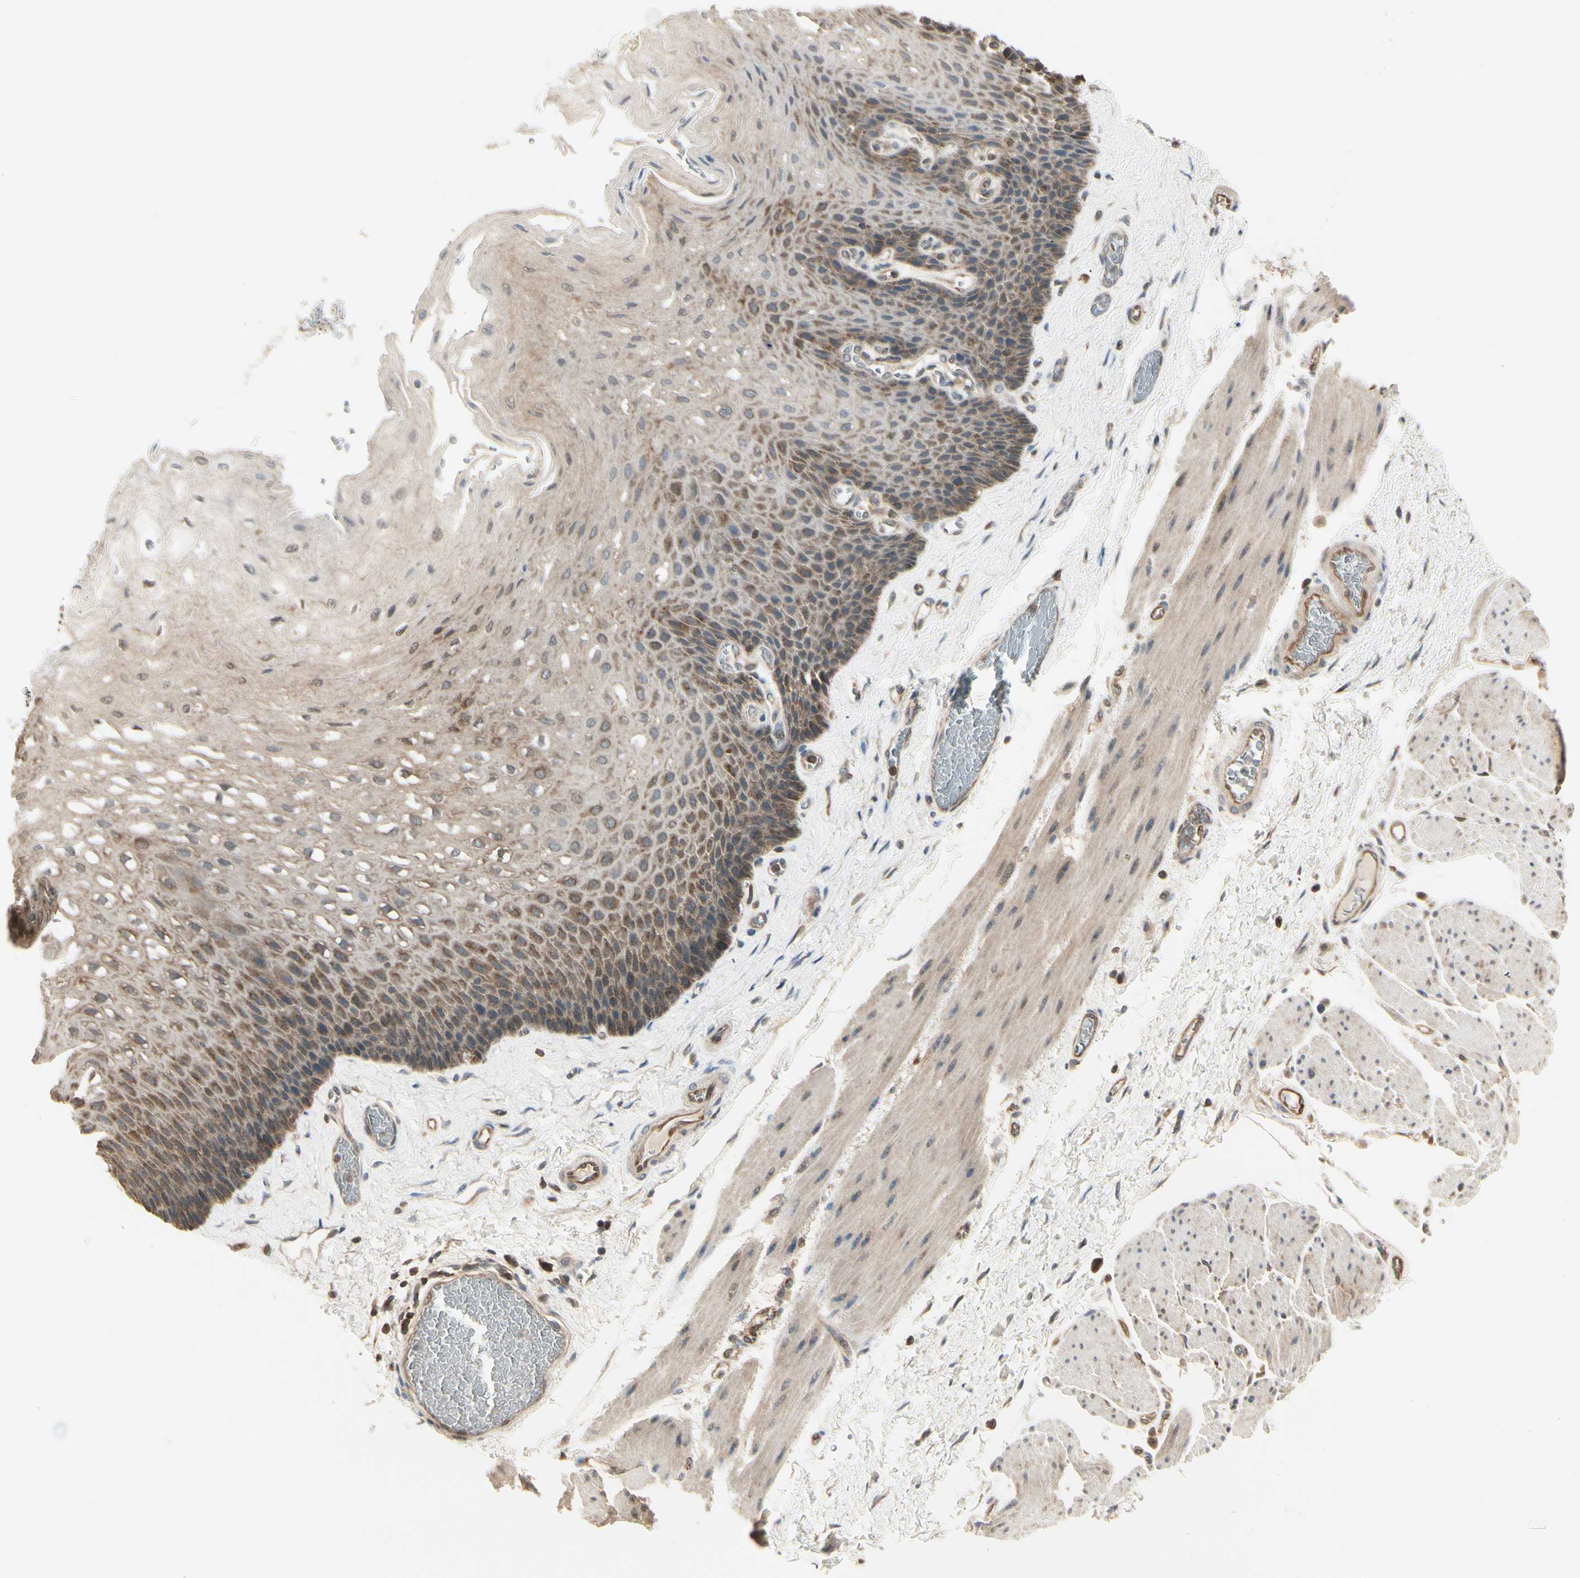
{"staining": {"intensity": "strong", "quantity": ">75%", "location": "cytoplasmic/membranous"}, "tissue": "esophagus", "cell_type": "Squamous epithelial cells", "image_type": "normal", "snomed": [{"axis": "morphology", "description": "Normal tissue, NOS"}, {"axis": "topography", "description": "Esophagus"}], "caption": "A high amount of strong cytoplasmic/membranous positivity is present in about >75% of squamous epithelial cells in unremarkable esophagus. The protein is stained brown, and the nuclei are stained in blue (DAB (3,3'-diaminobenzidine) IHC with brightfield microscopy, high magnification).", "gene": "OXSR1", "patient": {"sex": "female", "age": 72}}